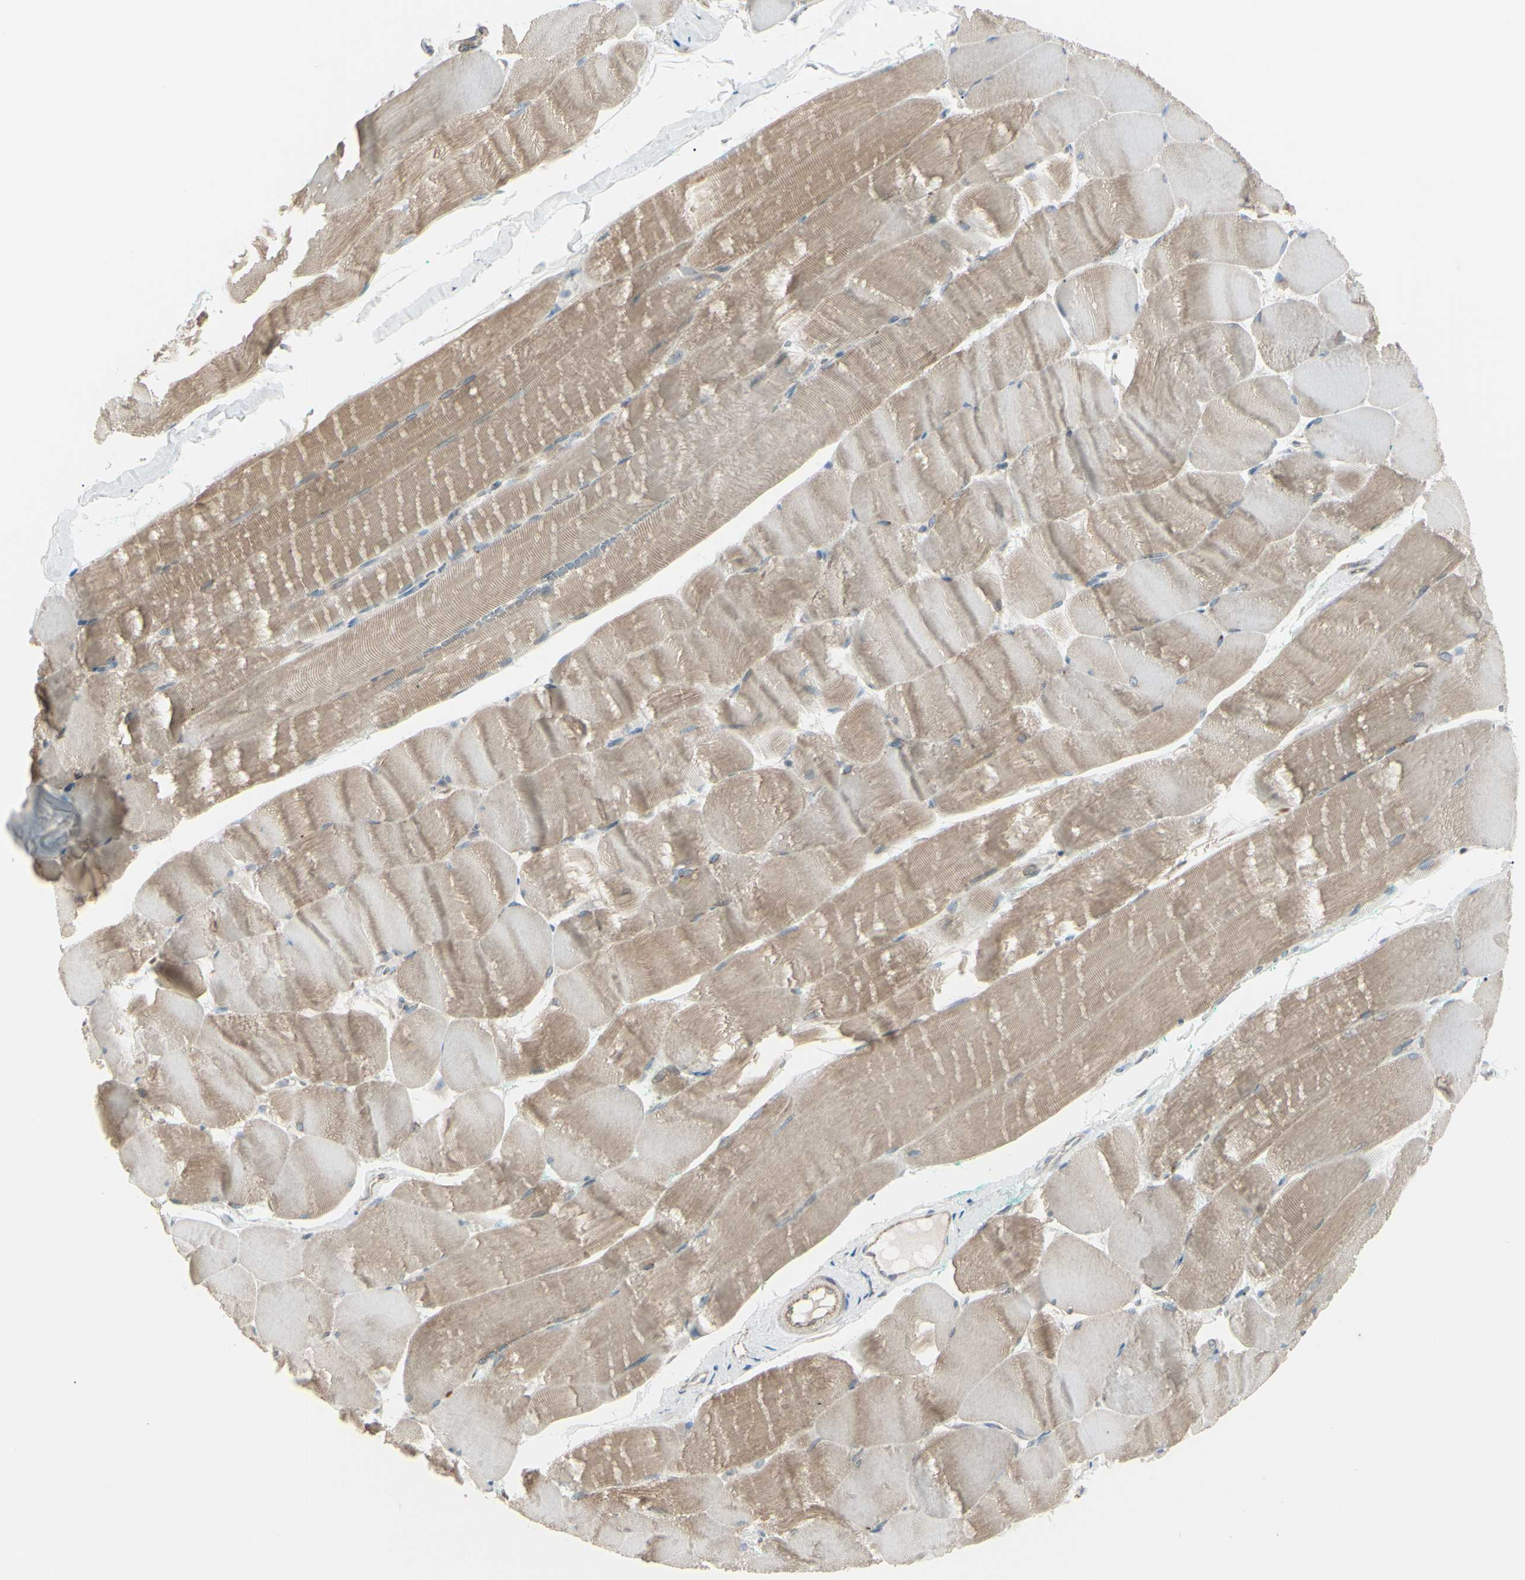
{"staining": {"intensity": "moderate", "quantity": ">75%", "location": "cytoplasmic/membranous"}, "tissue": "skeletal muscle", "cell_type": "Myocytes", "image_type": "normal", "snomed": [{"axis": "morphology", "description": "Normal tissue, NOS"}, {"axis": "morphology", "description": "Squamous cell carcinoma, NOS"}, {"axis": "topography", "description": "Skeletal muscle"}], "caption": "Immunohistochemical staining of normal skeletal muscle shows >75% levels of moderate cytoplasmic/membranous protein positivity in approximately >75% of myocytes. (IHC, brightfield microscopy, high magnification).", "gene": "LMTK2", "patient": {"sex": "male", "age": 51}}